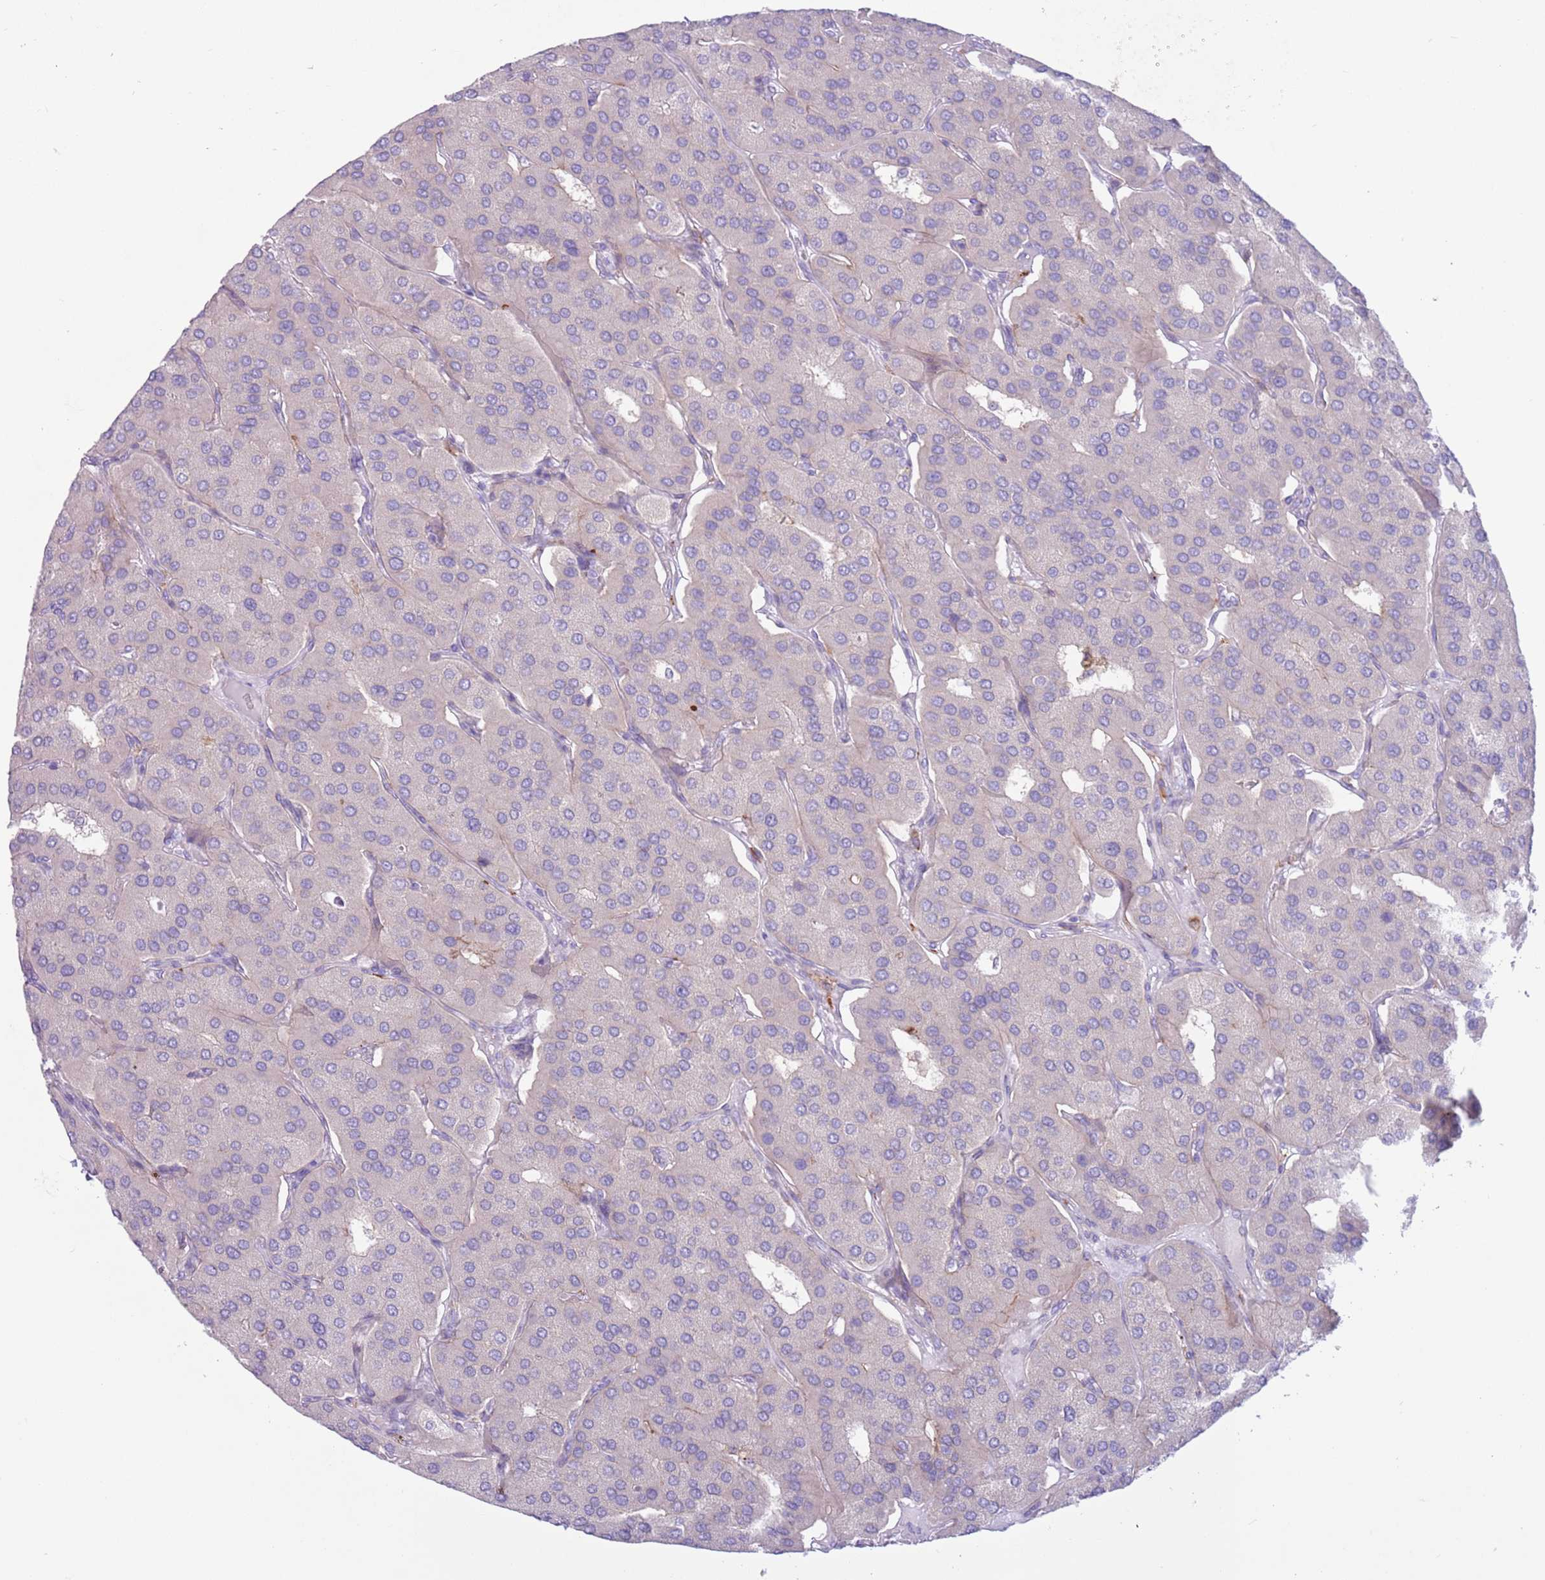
{"staining": {"intensity": "negative", "quantity": "none", "location": "none"}, "tissue": "parathyroid gland", "cell_type": "Glandular cells", "image_type": "normal", "snomed": [{"axis": "morphology", "description": "Normal tissue, NOS"}, {"axis": "morphology", "description": "Adenoma, NOS"}, {"axis": "topography", "description": "Parathyroid gland"}], "caption": "Glandular cells are negative for protein expression in benign human parathyroid gland. (DAB (3,3'-diaminobenzidine) immunohistochemistry, high magnification).", "gene": "SNX6", "patient": {"sex": "female", "age": 86}}